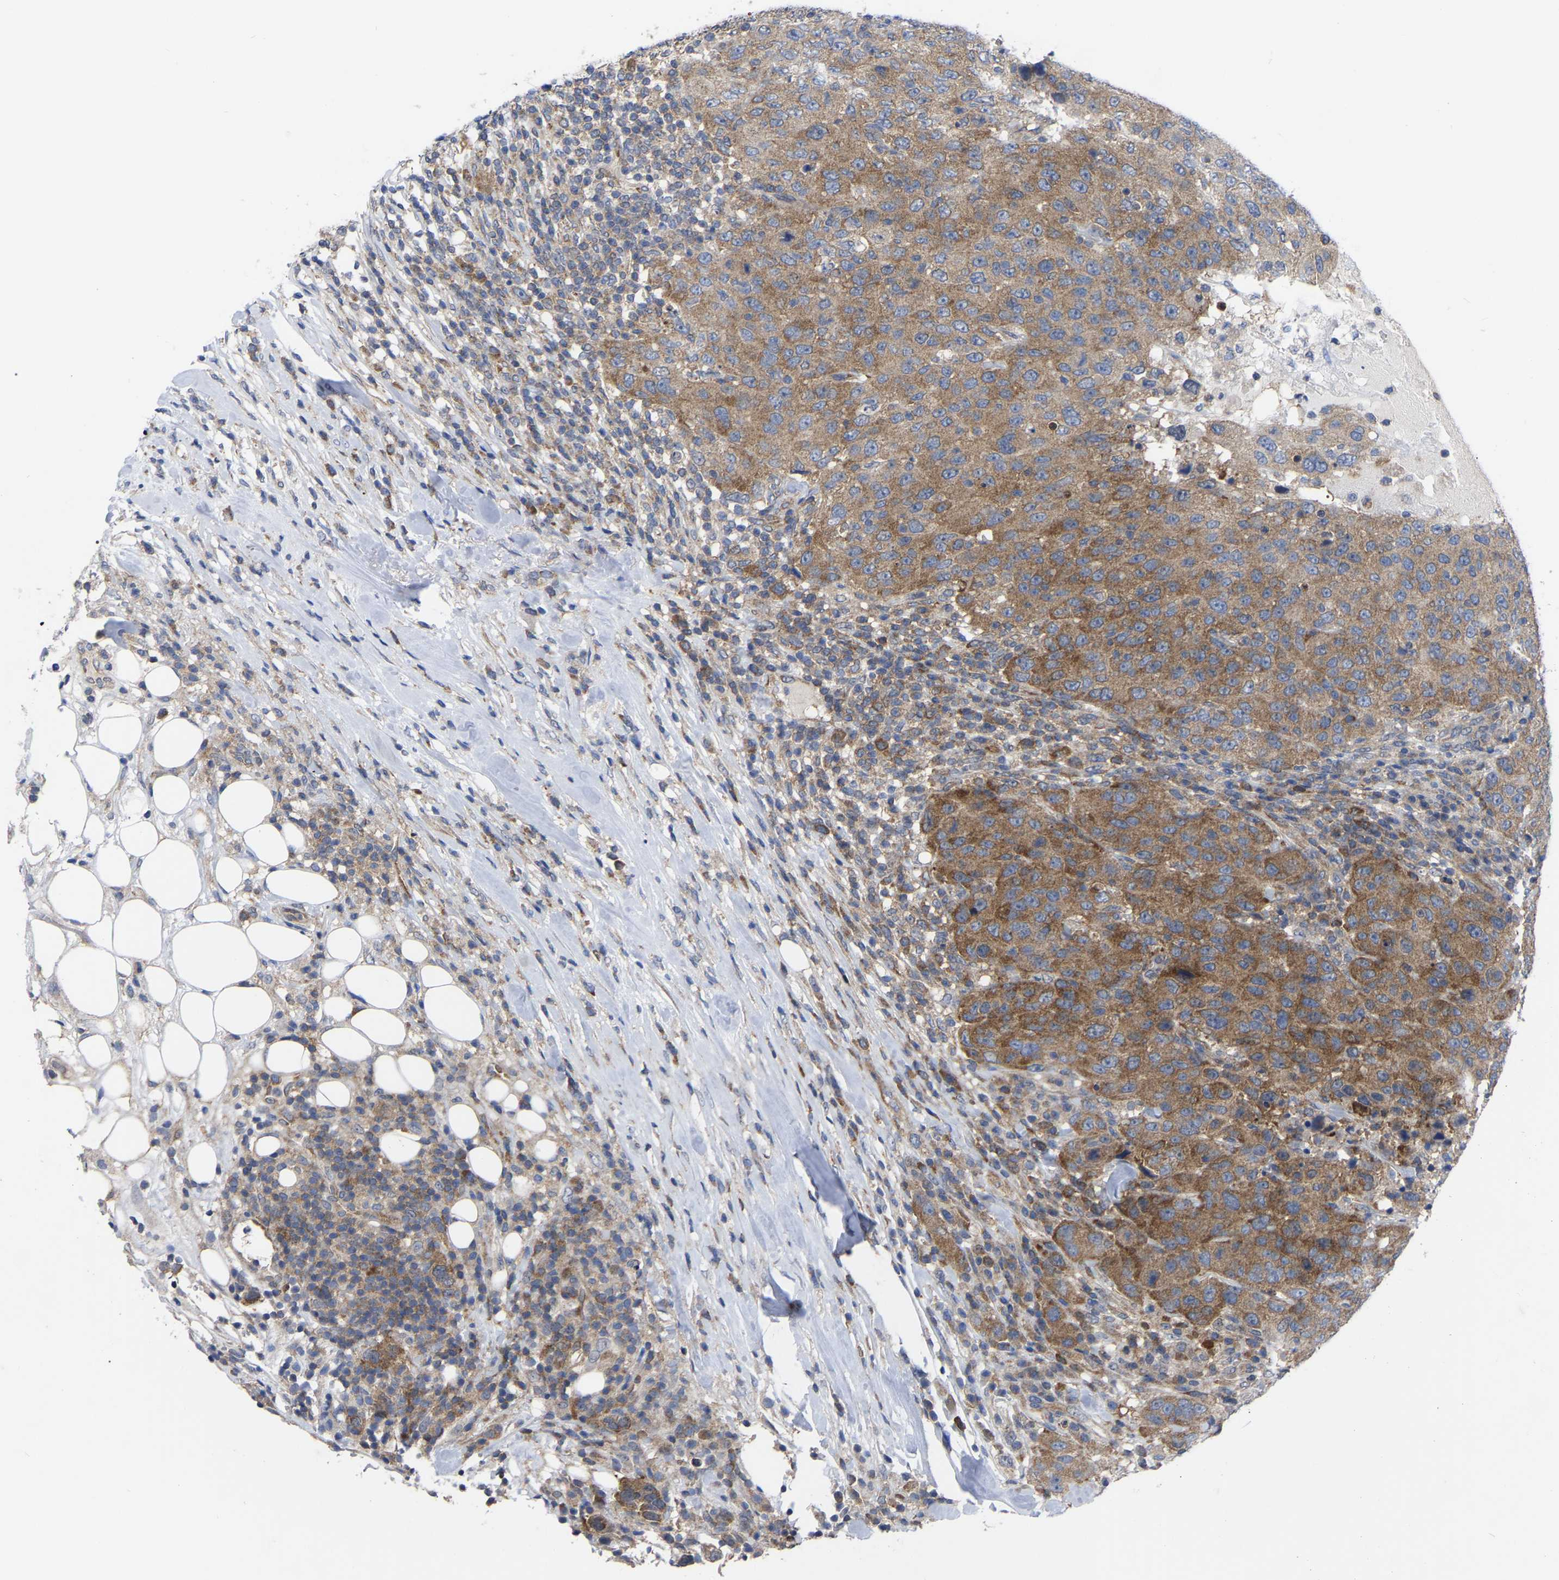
{"staining": {"intensity": "moderate", "quantity": ">75%", "location": "cytoplasmic/membranous"}, "tissue": "breast cancer", "cell_type": "Tumor cells", "image_type": "cancer", "snomed": [{"axis": "morphology", "description": "Duct carcinoma"}, {"axis": "topography", "description": "Breast"}], "caption": "Immunohistochemical staining of intraductal carcinoma (breast) demonstrates moderate cytoplasmic/membranous protein positivity in about >75% of tumor cells.", "gene": "TCP1", "patient": {"sex": "female", "age": 37}}